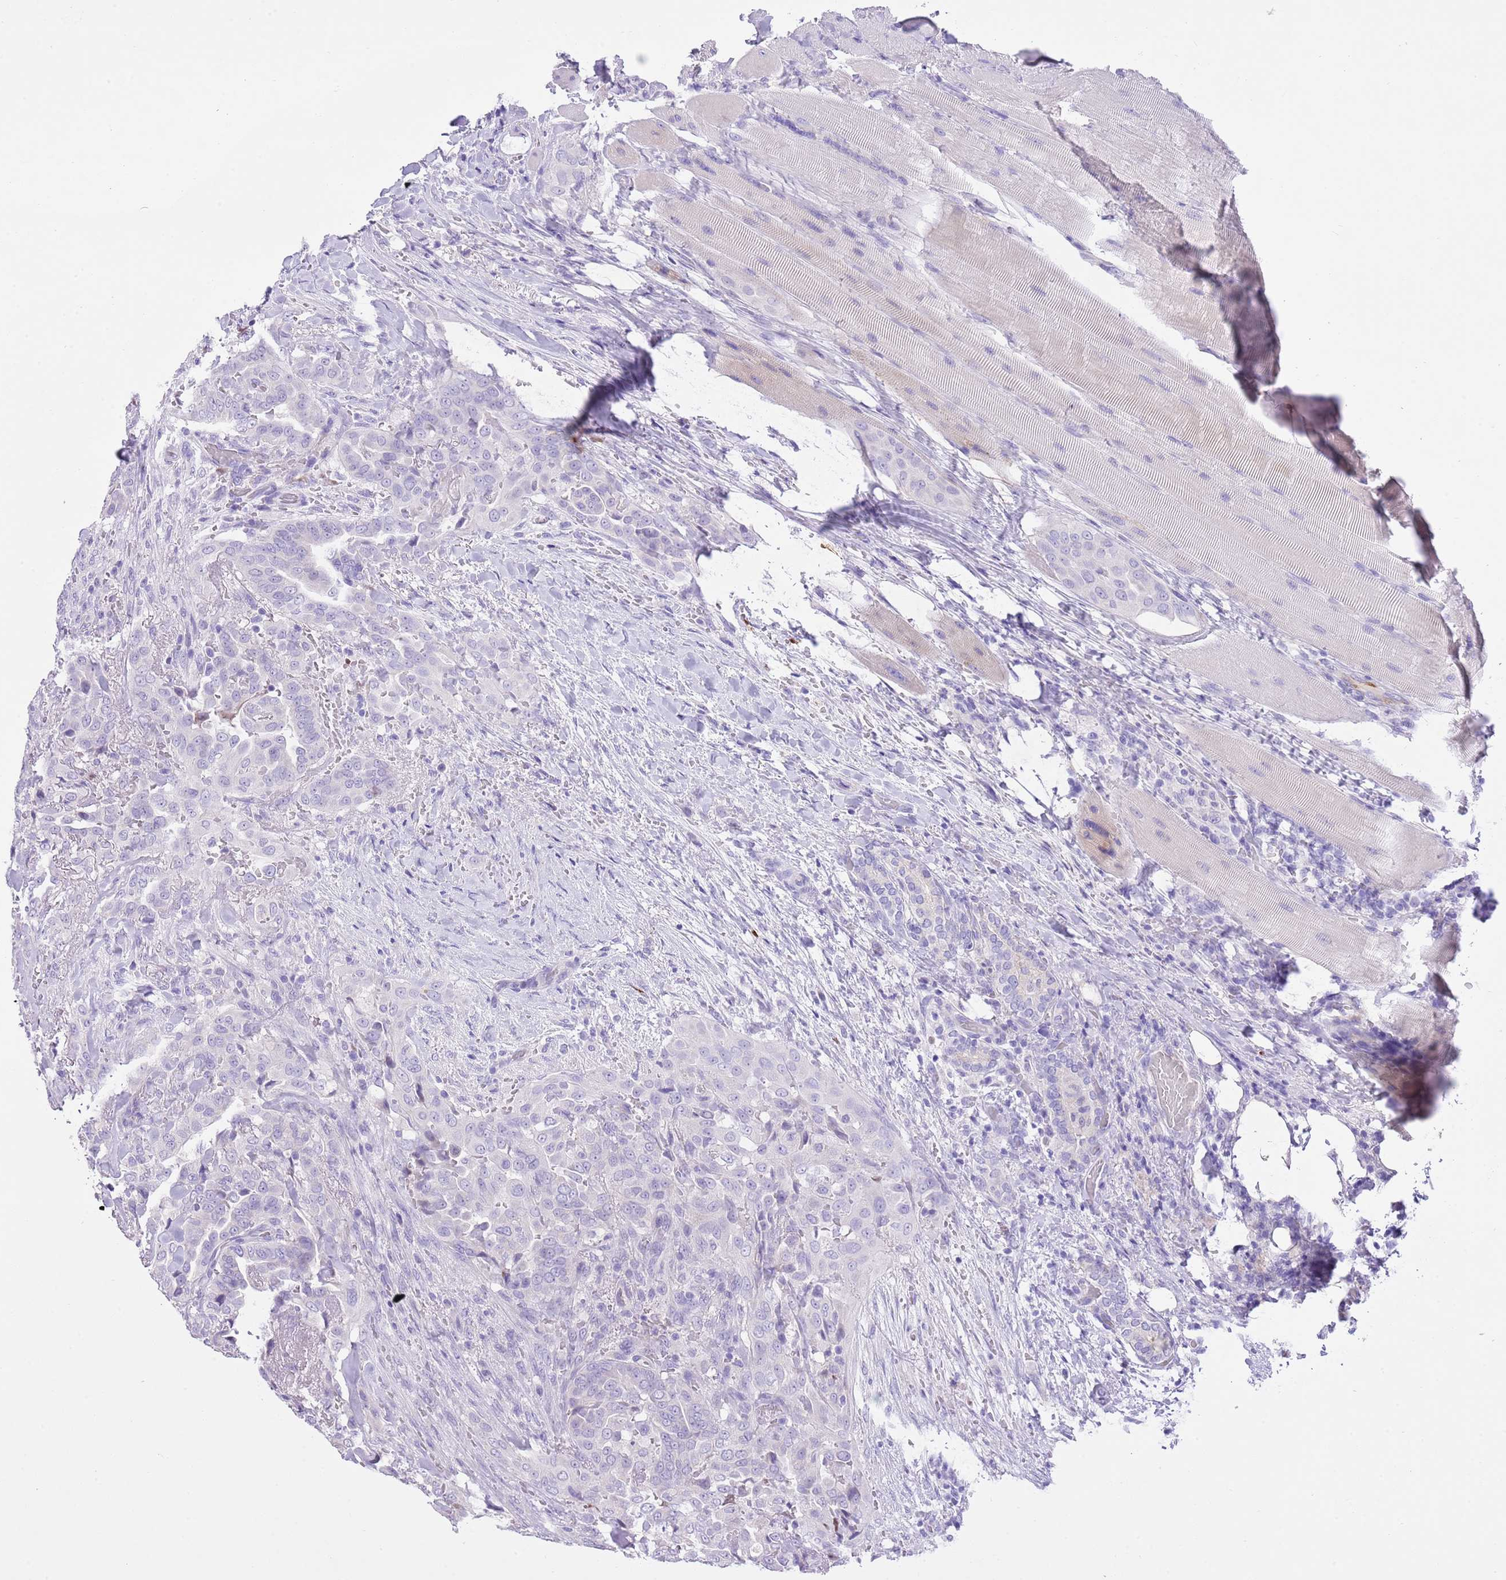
{"staining": {"intensity": "negative", "quantity": "none", "location": "none"}, "tissue": "thyroid cancer", "cell_type": "Tumor cells", "image_type": "cancer", "snomed": [{"axis": "morphology", "description": "Papillary adenocarcinoma, NOS"}, {"axis": "topography", "description": "Thyroid gland"}], "caption": "High power microscopy histopathology image of an IHC histopathology image of thyroid cancer (papillary adenocarcinoma), revealing no significant staining in tumor cells.", "gene": "CLEC2A", "patient": {"sex": "male", "age": 61}}